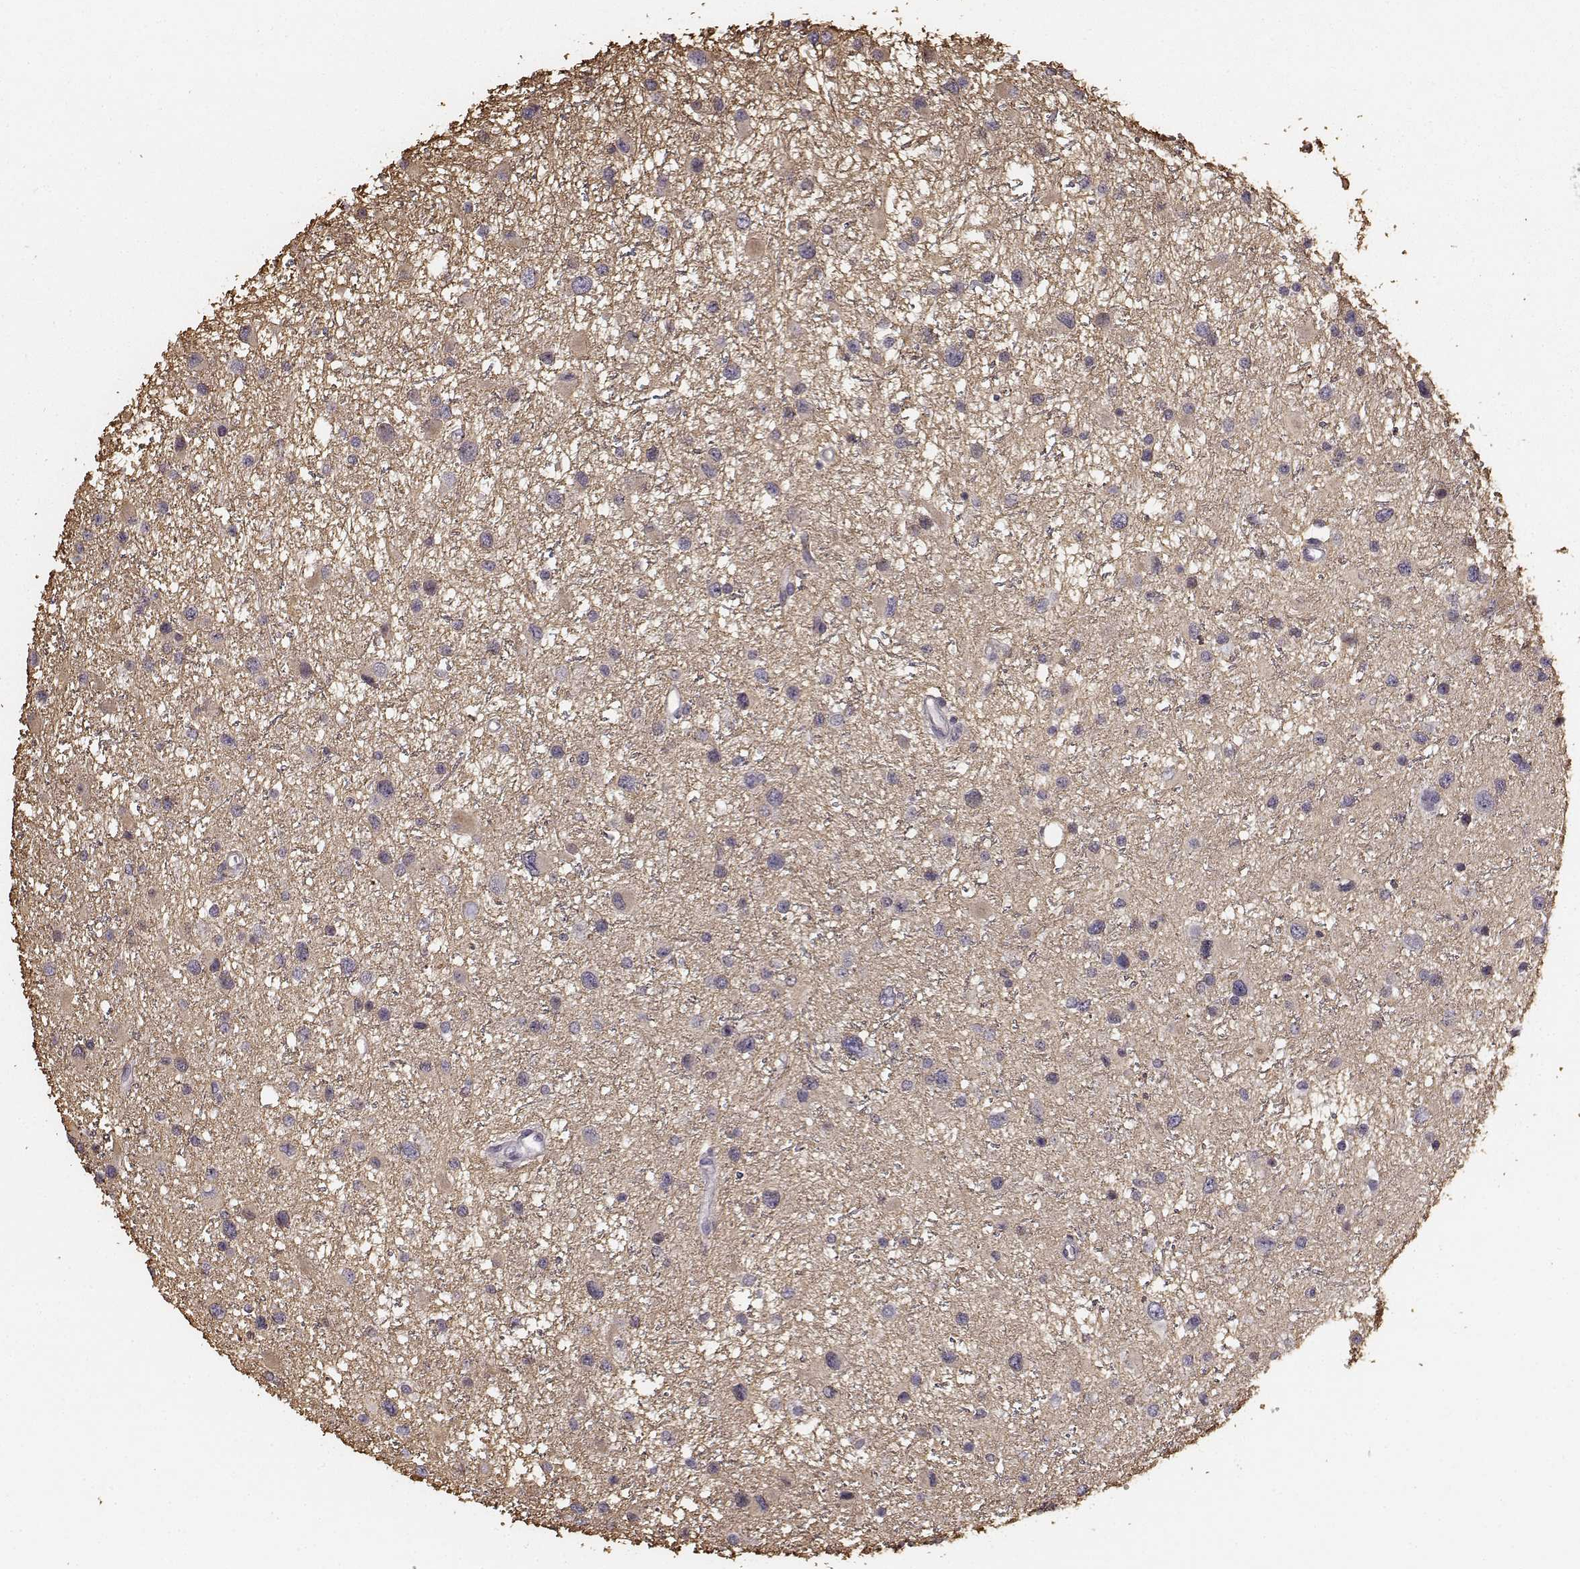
{"staining": {"intensity": "weak", "quantity": "25%-75%", "location": "cytoplasmic/membranous"}, "tissue": "glioma", "cell_type": "Tumor cells", "image_type": "cancer", "snomed": [{"axis": "morphology", "description": "Glioma, malignant, Low grade"}, {"axis": "topography", "description": "Brain"}], "caption": "Protein staining of glioma tissue shows weak cytoplasmic/membranous expression in approximately 25%-75% of tumor cells.", "gene": "RIT2", "patient": {"sex": "female", "age": 32}}